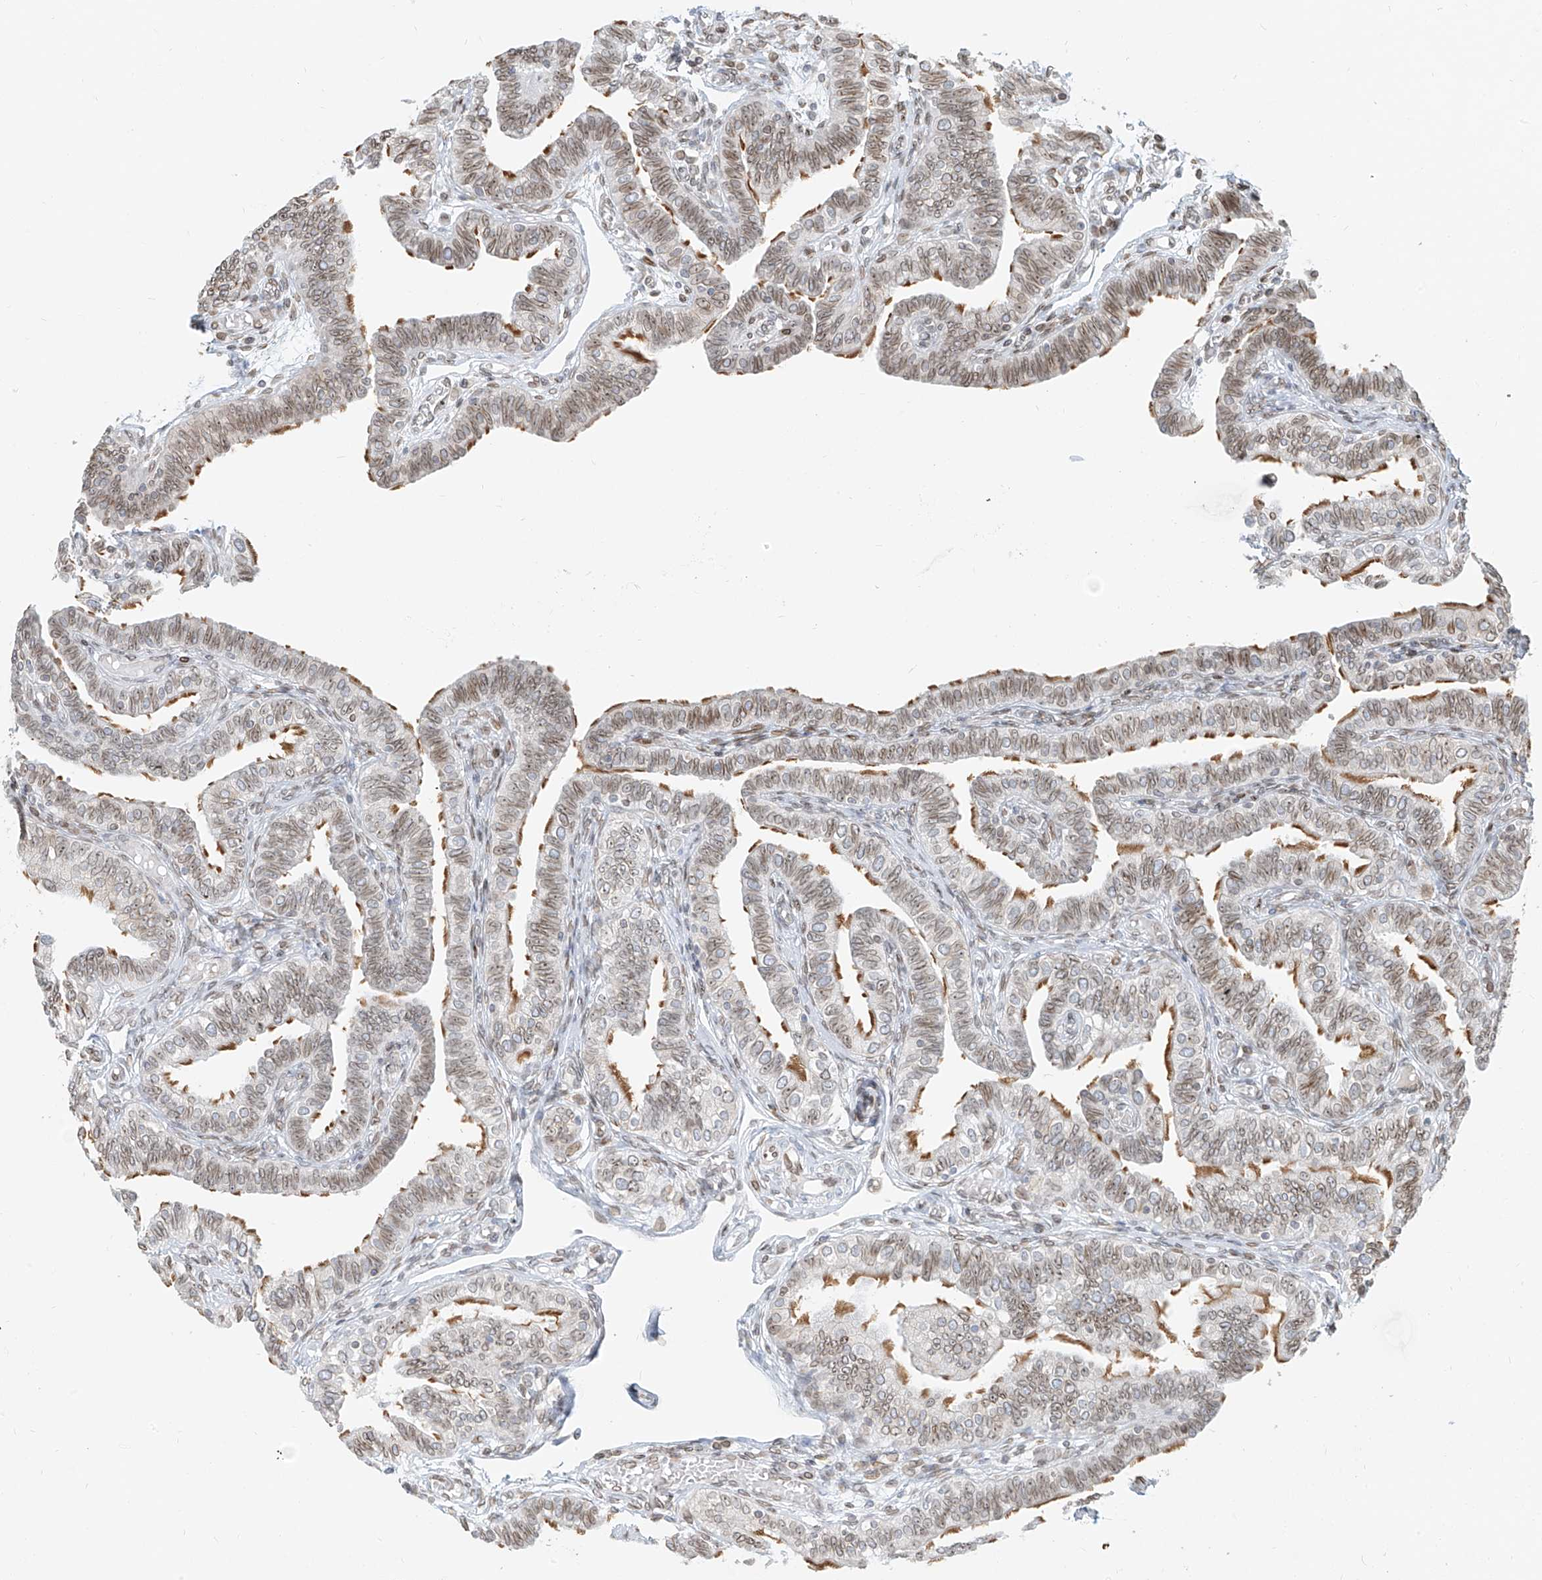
{"staining": {"intensity": "moderate", "quantity": "25%-75%", "location": "cytoplasmic/membranous,nuclear"}, "tissue": "fallopian tube", "cell_type": "Glandular cells", "image_type": "normal", "snomed": [{"axis": "morphology", "description": "Normal tissue, NOS"}, {"axis": "topography", "description": "Fallopian tube"}], "caption": "Normal fallopian tube demonstrates moderate cytoplasmic/membranous,nuclear staining in approximately 25%-75% of glandular cells.", "gene": "SAMD15", "patient": {"sex": "female", "age": 39}}